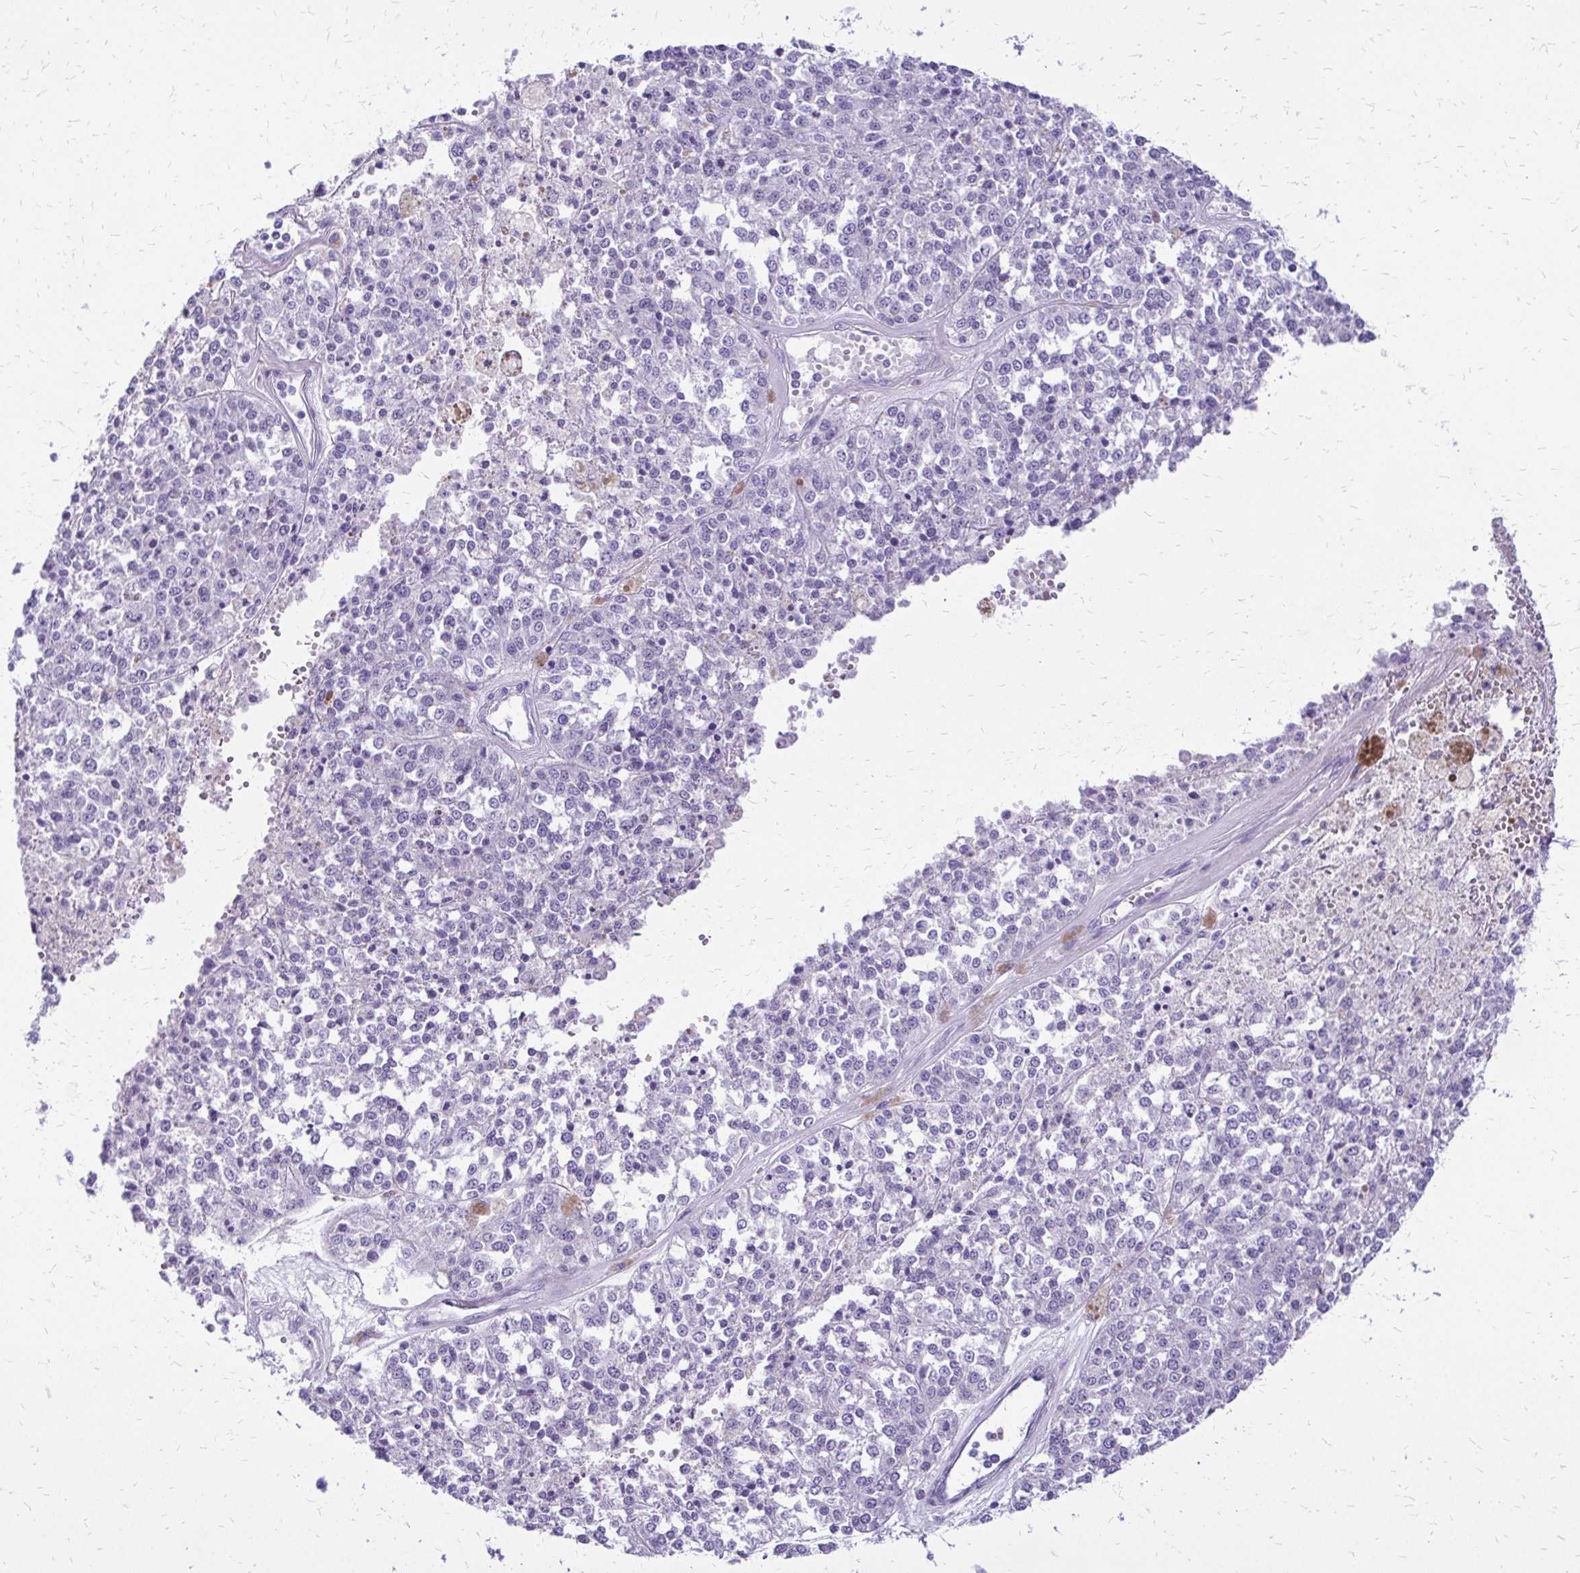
{"staining": {"intensity": "negative", "quantity": "none", "location": "none"}, "tissue": "melanoma", "cell_type": "Tumor cells", "image_type": "cancer", "snomed": [{"axis": "morphology", "description": "Malignant melanoma, Metastatic site"}, {"axis": "topography", "description": "Lymph node"}], "caption": "Immunohistochemistry photomicrograph of neoplastic tissue: melanoma stained with DAB demonstrates no significant protein positivity in tumor cells.", "gene": "SLC32A1", "patient": {"sex": "female", "age": 64}}